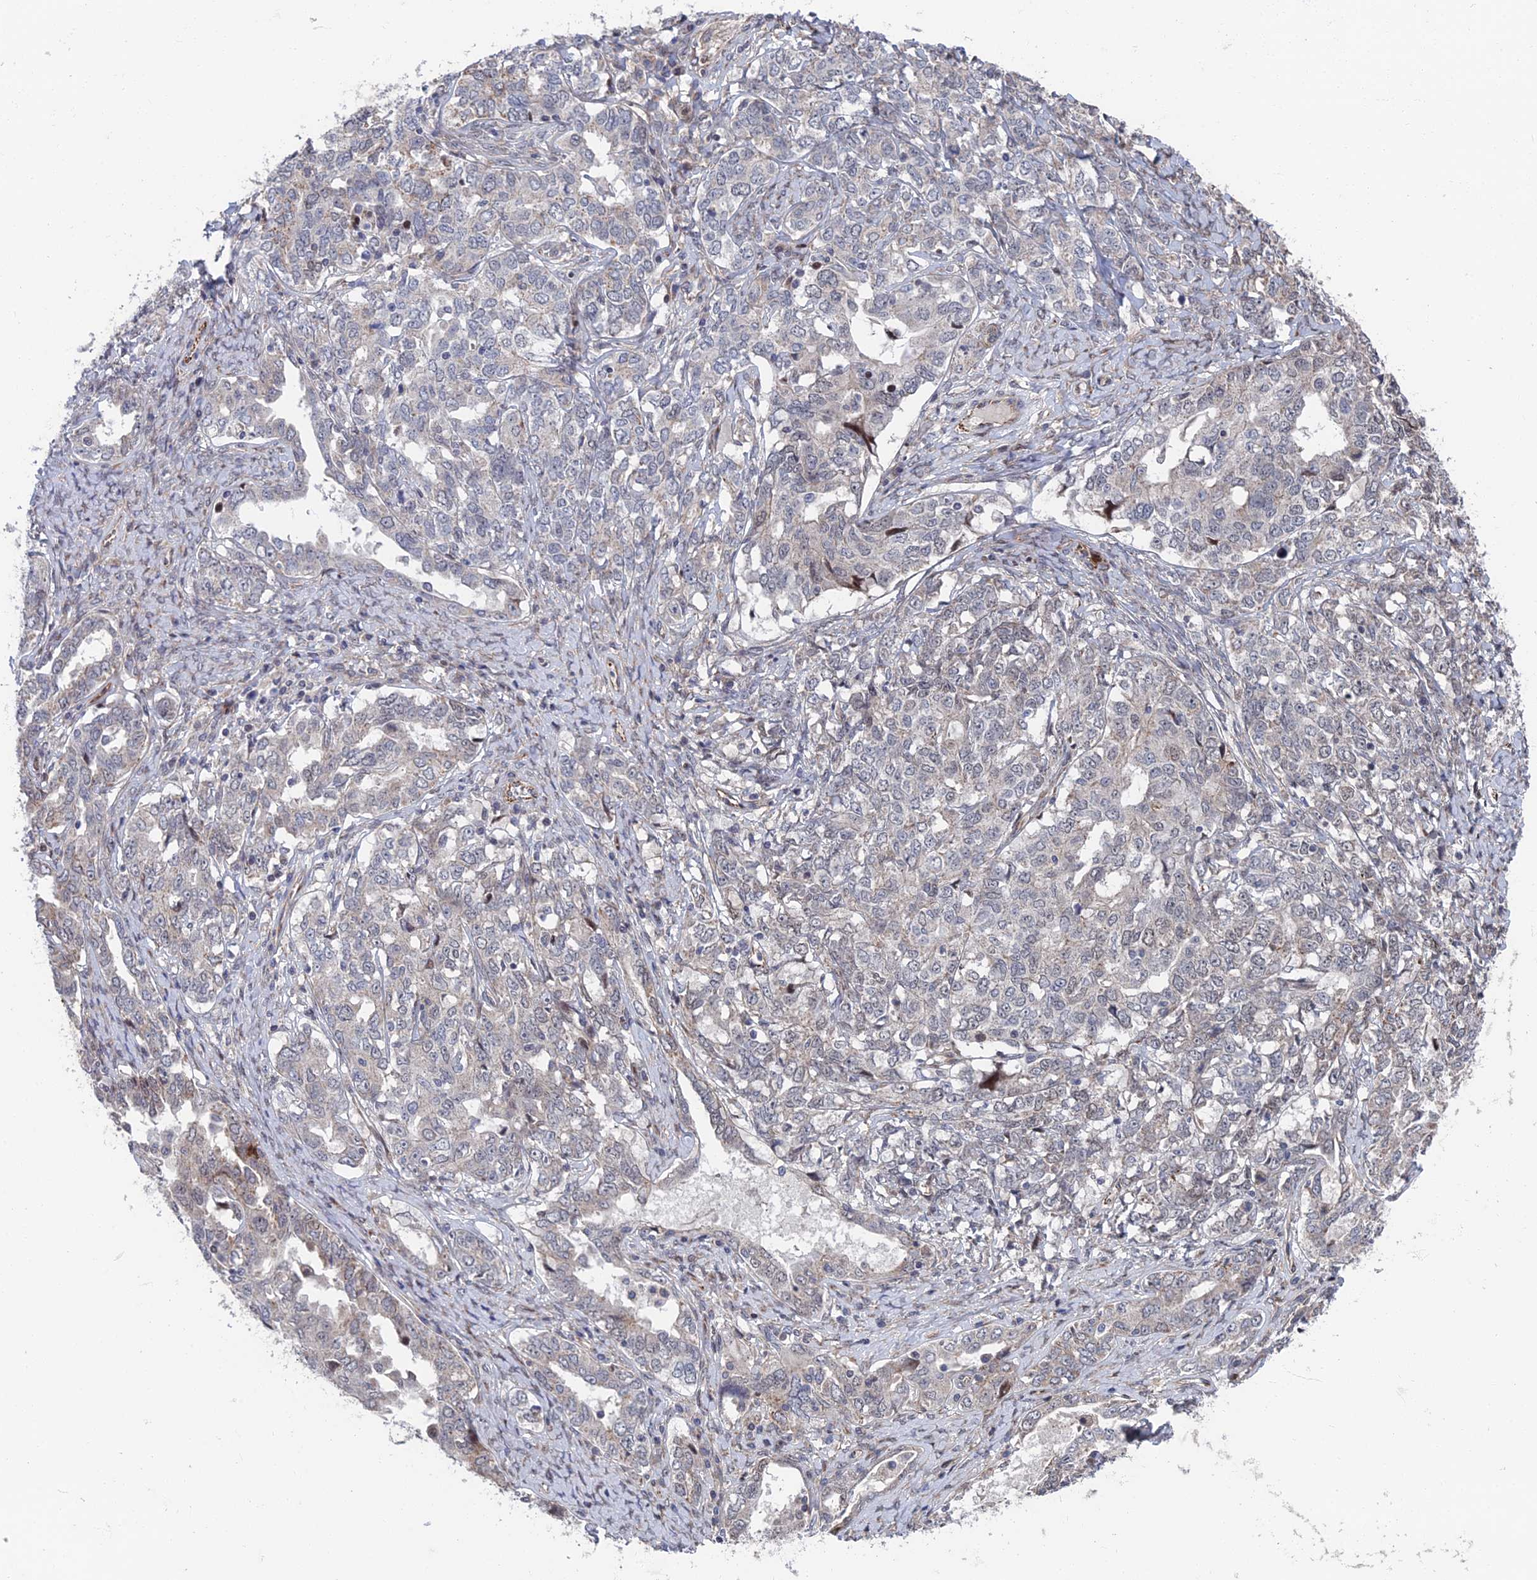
{"staining": {"intensity": "weak", "quantity": "<25%", "location": "cytoplasmic/membranous"}, "tissue": "ovarian cancer", "cell_type": "Tumor cells", "image_type": "cancer", "snomed": [{"axis": "morphology", "description": "Carcinoma, endometroid"}, {"axis": "topography", "description": "Ovary"}], "caption": "Ovarian cancer was stained to show a protein in brown. There is no significant positivity in tumor cells.", "gene": "GTF2IRD1", "patient": {"sex": "female", "age": 62}}